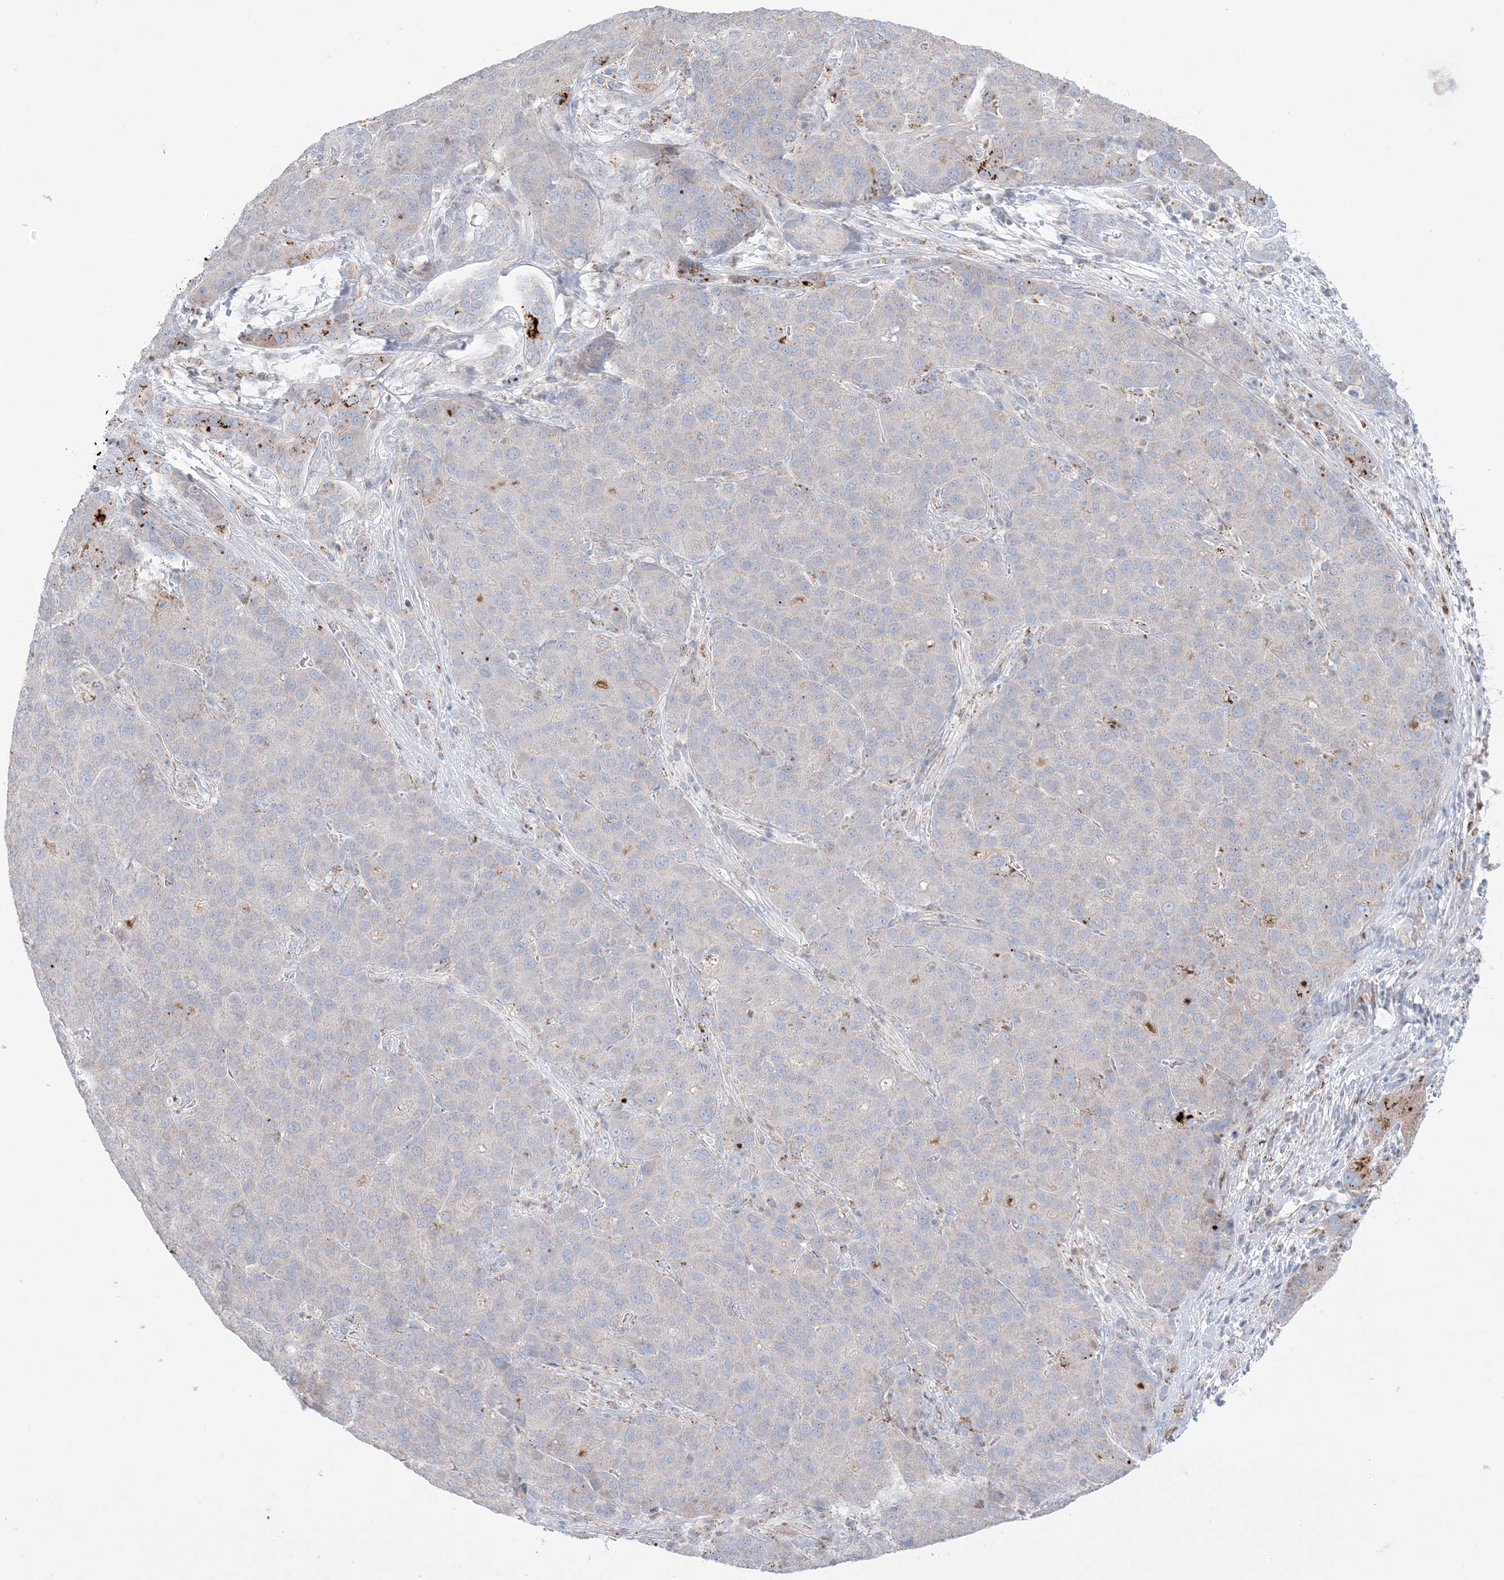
{"staining": {"intensity": "negative", "quantity": "none", "location": "none"}, "tissue": "liver cancer", "cell_type": "Tumor cells", "image_type": "cancer", "snomed": [{"axis": "morphology", "description": "Carcinoma, Hepatocellular, NOS"}, {"axis": "topography", "description": "Liver"}], "caption": "A micrograph of liver cancer (hepatocellular carcinoma) stained for a protein exhibits no brown staining in tumor cells. (Stains: DAB IHC with hematoxylin counter stain, Microscopy: brightfield microscopy at high magnification).", "gene": "KCTD6", "patient": {"sex": "male", "age": 65}}